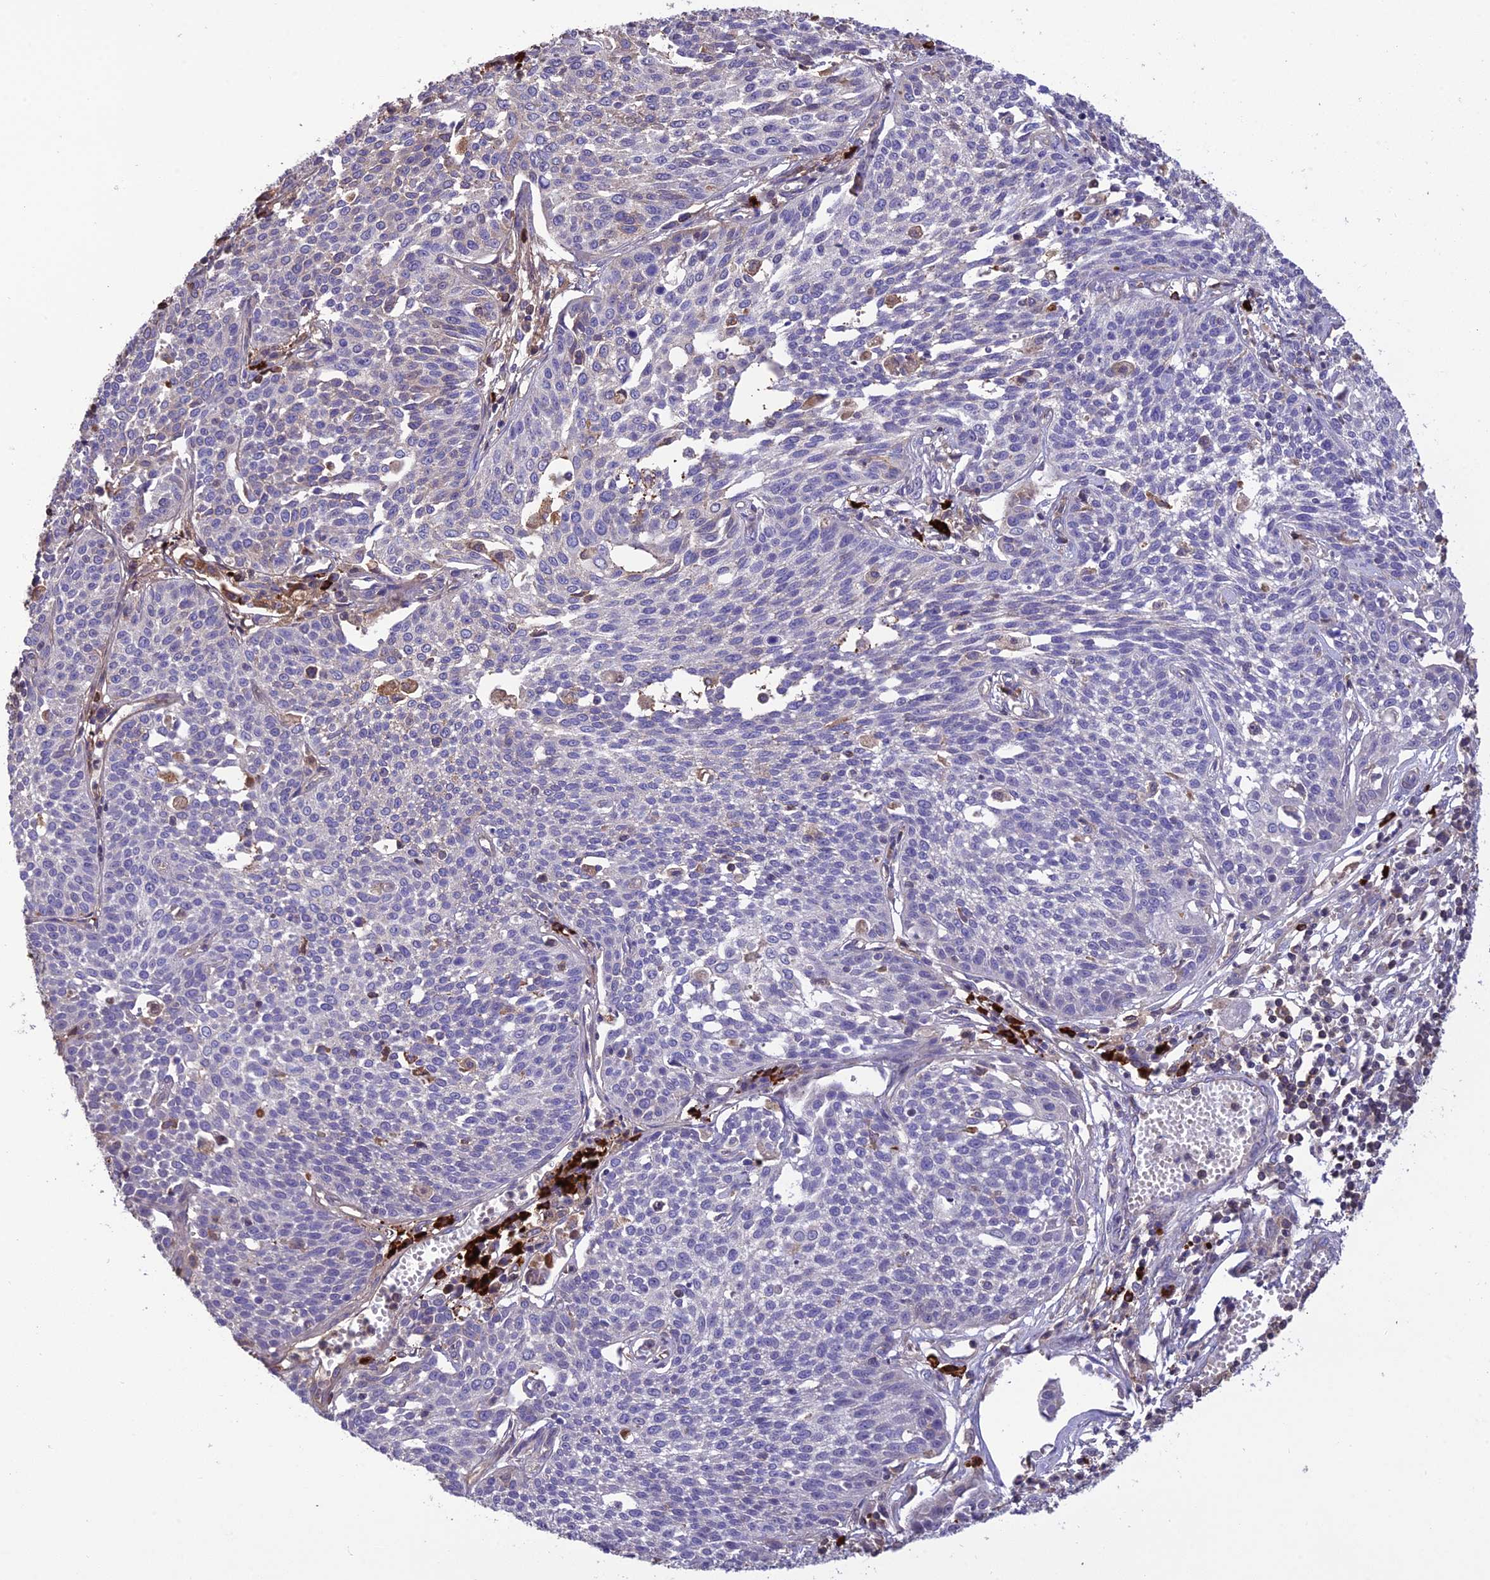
{"staining": {"intensity": "negative", "quantity": "none", "location": "none"}, "tissue": "cervical cancer", "cell_type": "Tumor cells", "image_type": "cancer", "snomed": [{"axis": "morphology", "description": "Squamous cell carcinoma, NOS"}, {"axis": "topography", "description": "Cervix"}], "caption": "There is no significant staining in tumor cells of cervical cancer.", "gene": "MIOS", "patient": {"sex": "female", "age": 34}}